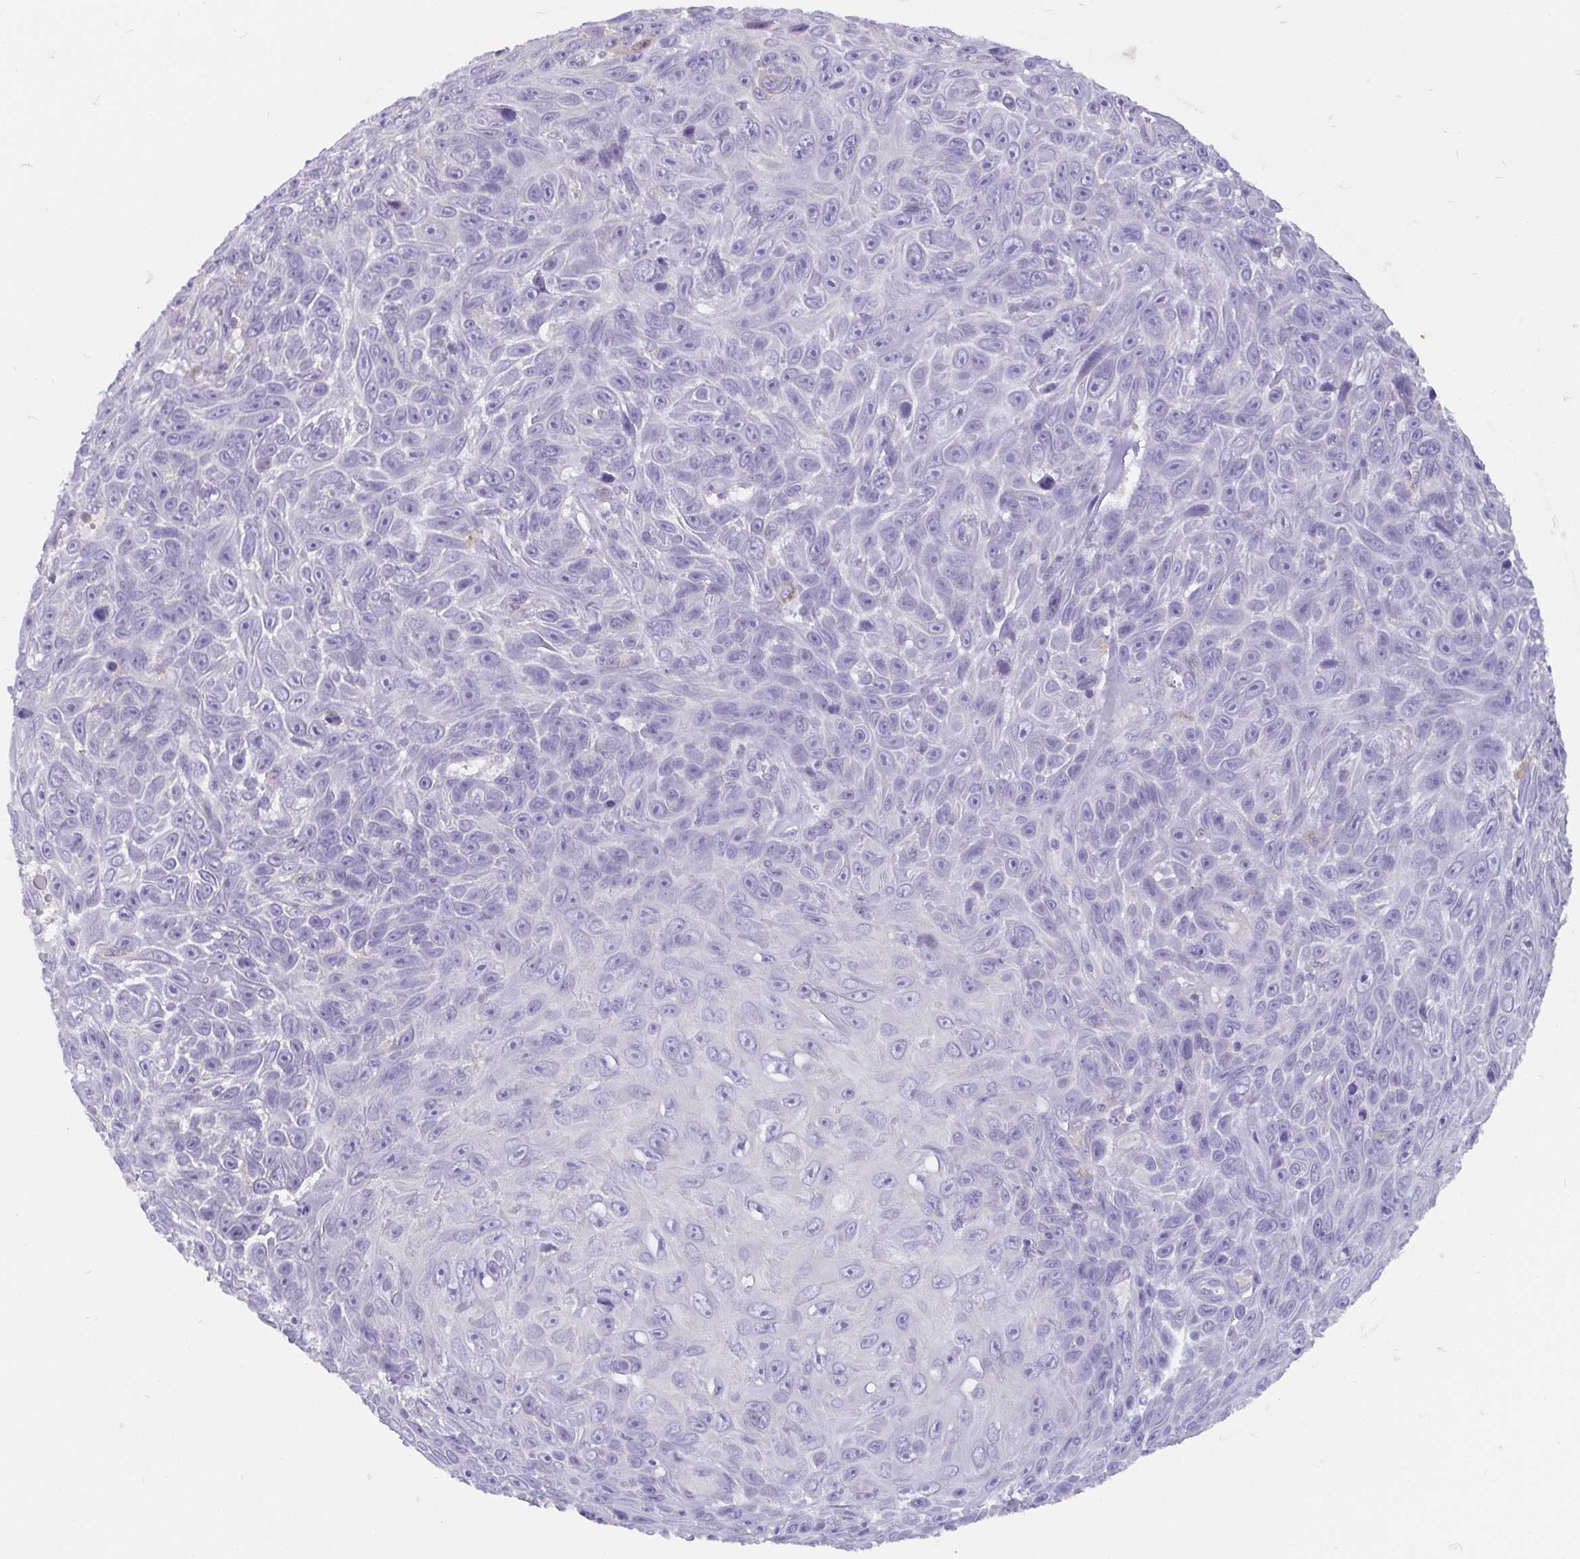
{"staining": {"intensity": "negative", "quantity": "none", "location": "none"}, "tissue": "skin cancer", "cell_type": "Tumor cells", "image_type": "cancer", "snomed": [{"axis": "morphology", "description": "Squamous cell carcinoma, NOS"}, {"axis": "topography", "description": "Skin"}], "caption": "This is an immunohistochemistry micrograph of squamous cell carcinoma (skin). There is no staining in tumor cells.", "gene": "ADAMTS6", "patient": {"sex": "male", "age": 82}}